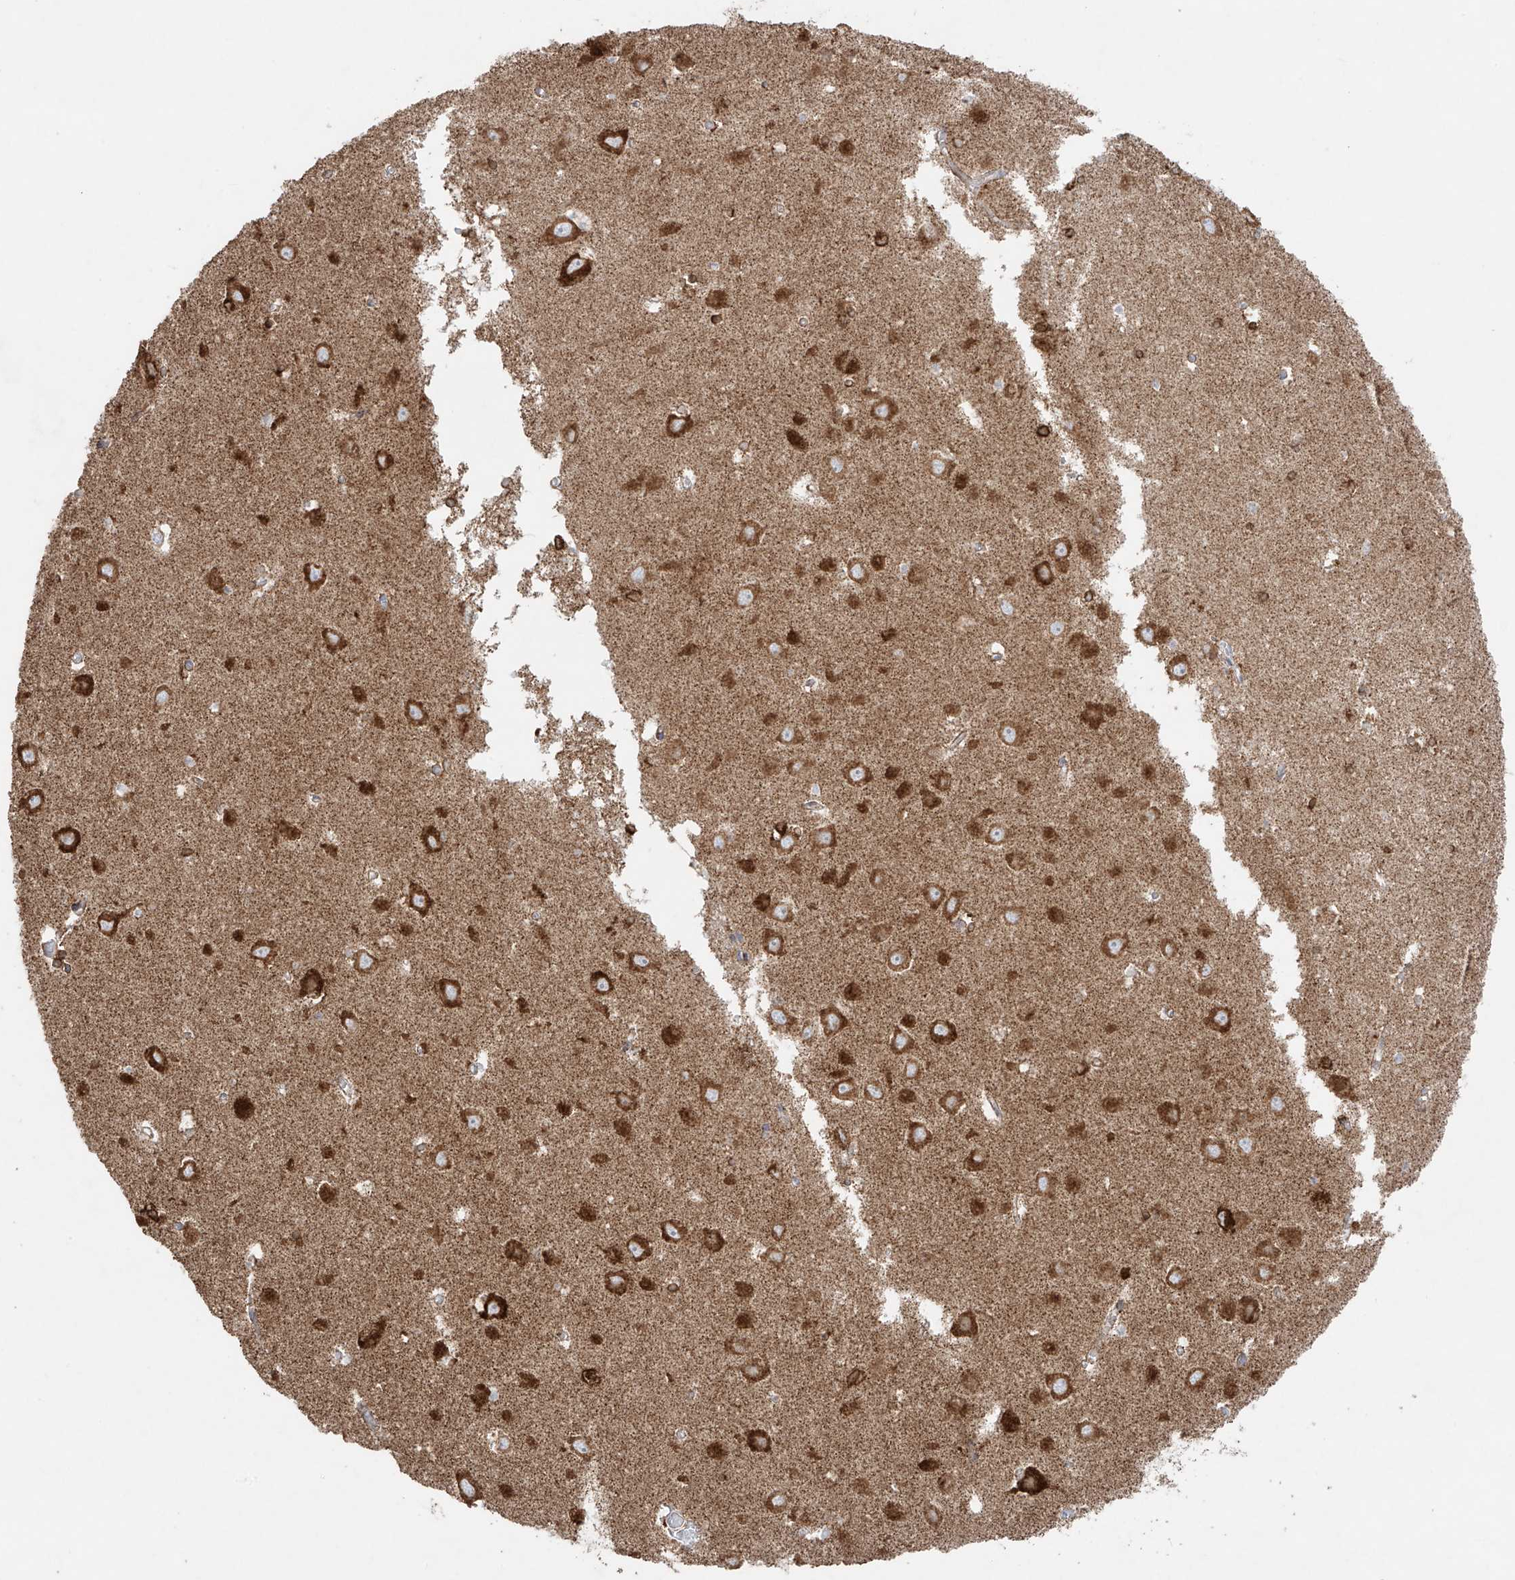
{"staining": {"intensity": "strong", "quantity": "<25%", "location": "cytoplasmic/membranous"}, "tissue": "hippocampus", "cell_type": "Glial cells", "image_type": "normal", "snomed": [{"axis": "morphology", "description": "Normal tissue, NOS"}, {"axis": "topography", "description": "Hippocampus"}], "caption": "Protein staining reveals strong cytoplasmic/membranous expression in approximately <25% of glial cells in benign hippocampus.", "gene": "COLGALT2", "patient": {"sex": "male", "age": 70}}